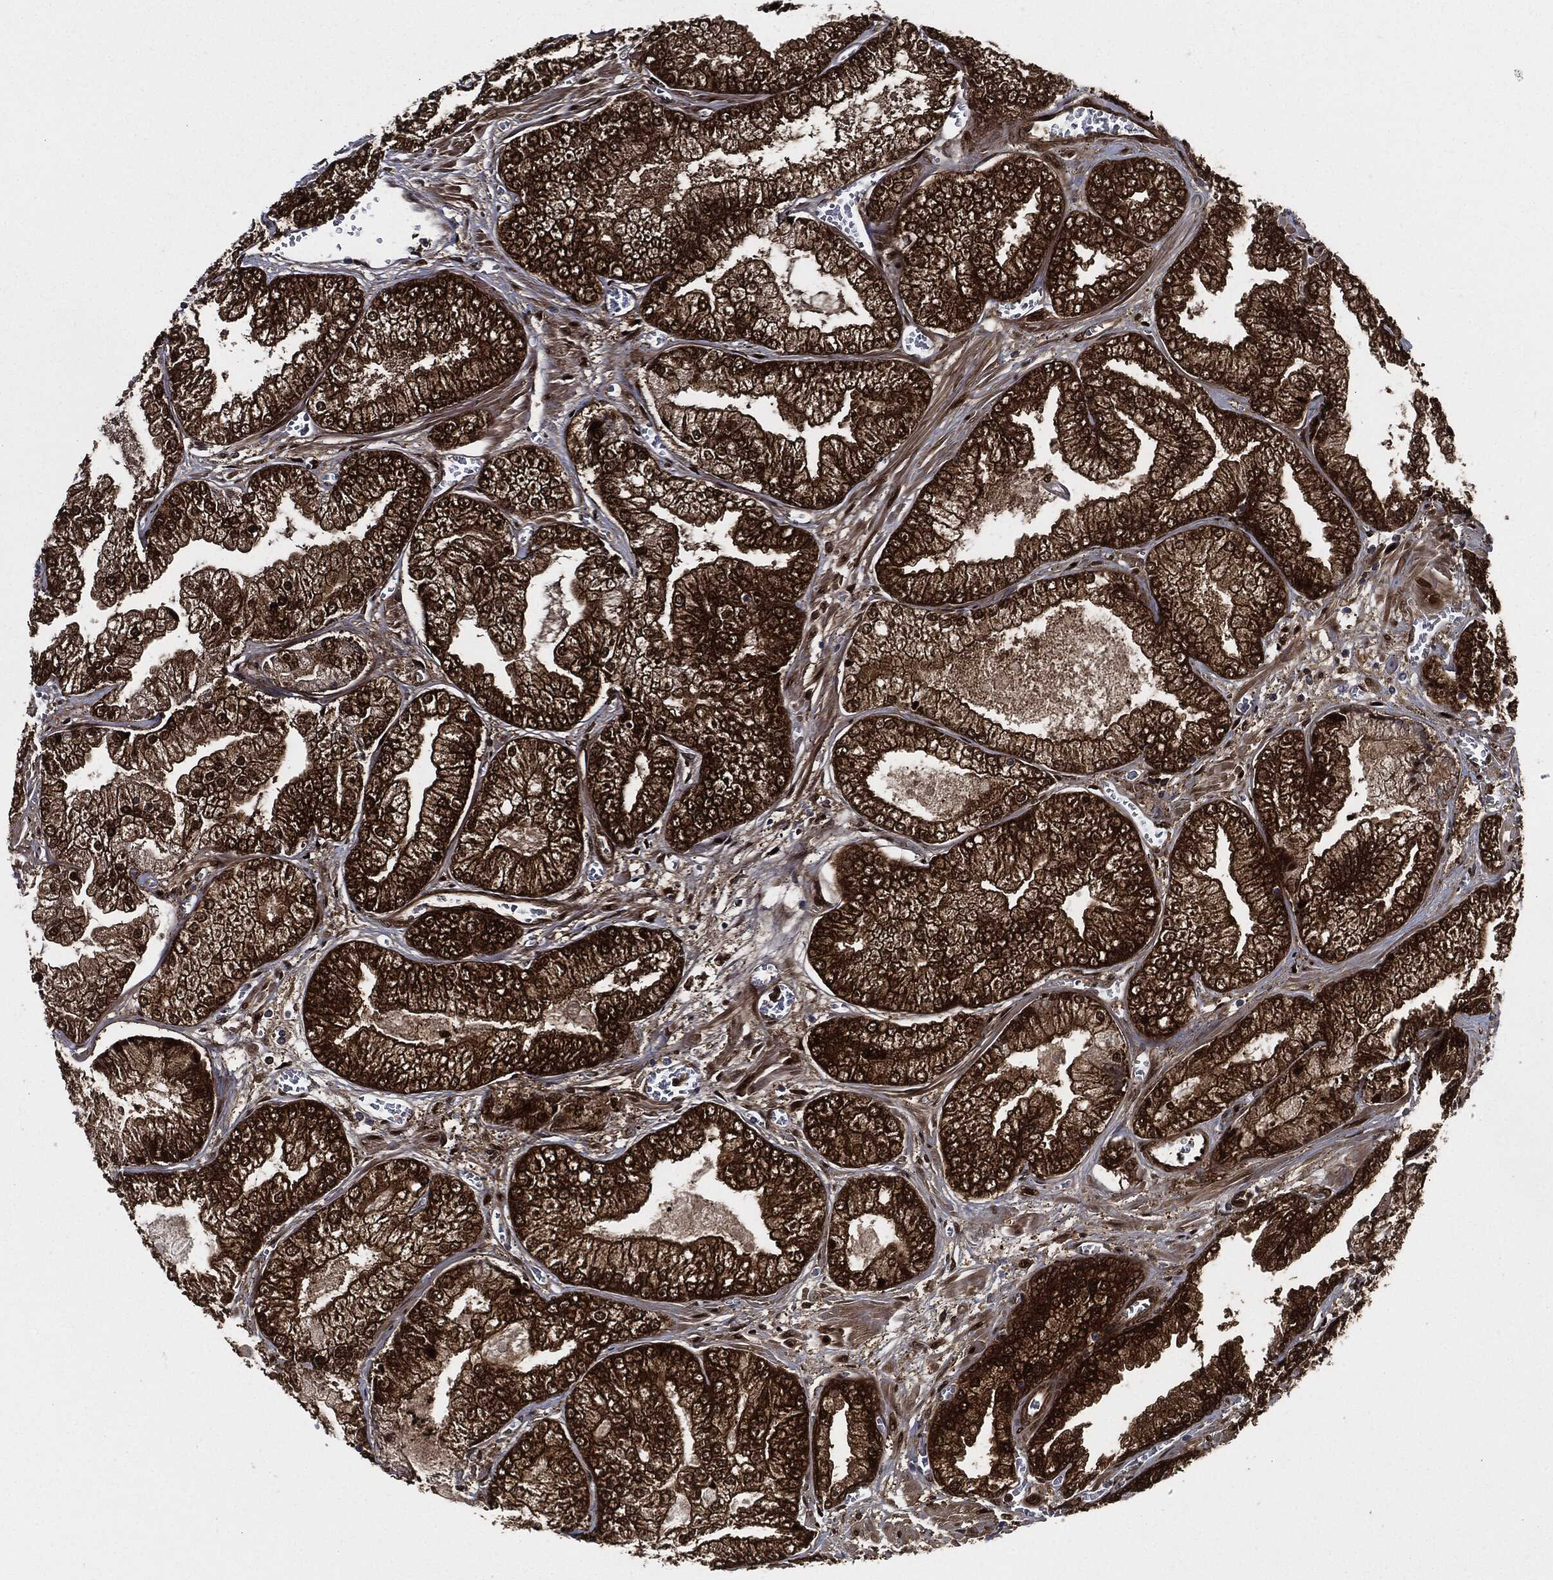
{"staining": {"intensity": "strong", "quantity": ">75%", "location": "cytoplasmic/membranous,nuclear"}, "tissue": "prostate cancer", "cell_type": "Tumor cells", "image_type": "cancer", "snomed": [{"axis": "morphology", "description": "Adenocarcinoma, Low grade"}, {"axis": "topography", "description": "Prostate"}], "caption": "Immunohistochemical staining of prostate adenocarcinoma (low-grade) reveals high levels of strong cytoplasmic/membranous and nuclear protein positivity in approximately >75% of tumor cells. Immunohistochemistry (ihc) stains the protein in brown and the nuclei are stained blue.", "gene": "DCTN1", "patient": {"sex": "male", "age": 57}}